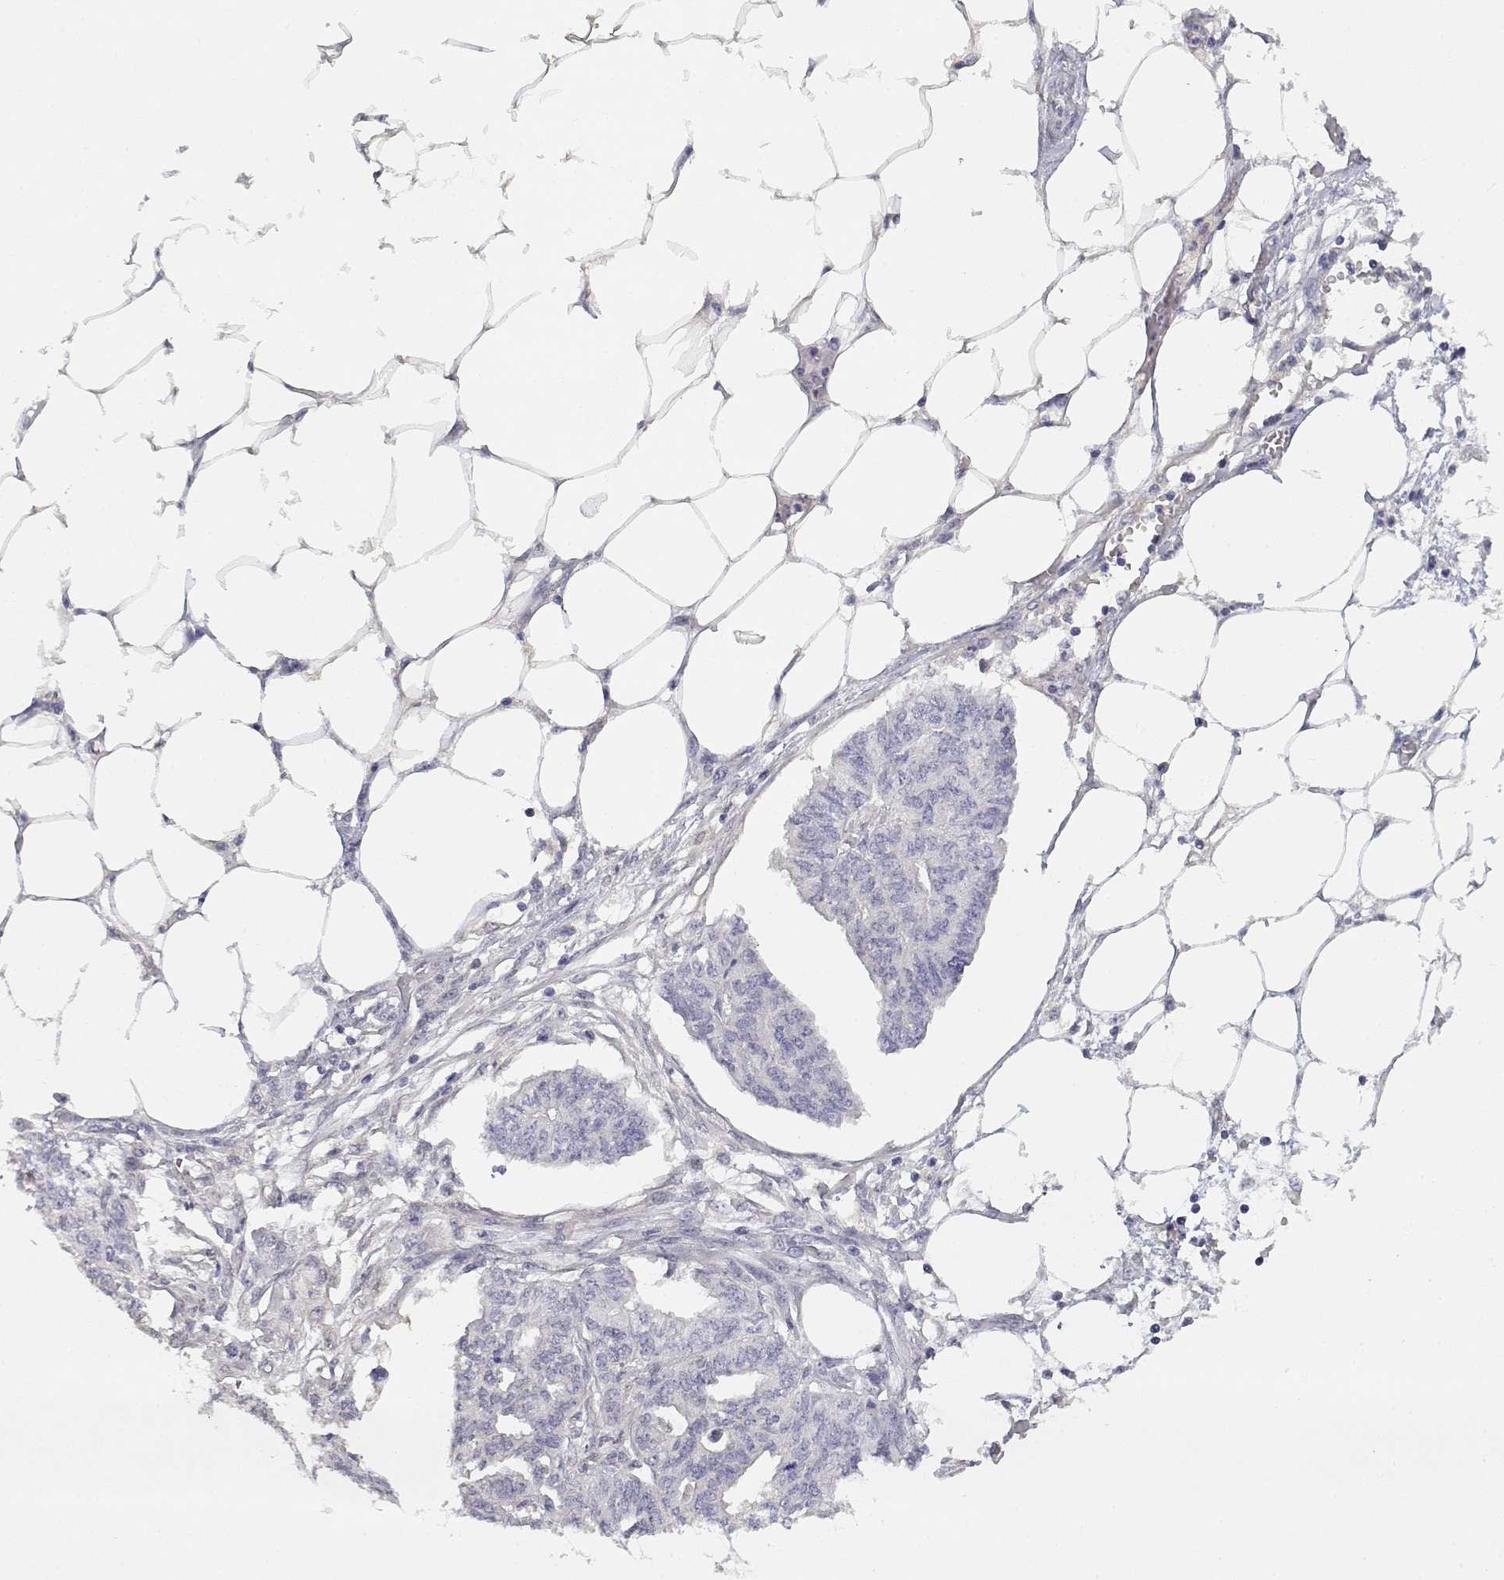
{"staining": {"intensity": "negative", "quantity": "none", "location": "none"}, "tissue": "endometrial cancer", "cell_type": "Tumor cells", "image_type": "cancer", "snomed": [{"axis": "morphology", "description": "Adenocarcinoma, NOS"}, {"axis": "morphology", "description": "Adenocarcinoma, metastatic, NOS"}, {"axis": "topography", "description": "Adipose tissue"}, {"axis": "topography", "description": "Endometrium"}], "caption": "Endometrial cancer (adenocarcinoma) was stained to show a protein in brown. There is no significant staining in tumor cells.", "gene": "ADA", "patient": {"sex": "female", "age": 67}}